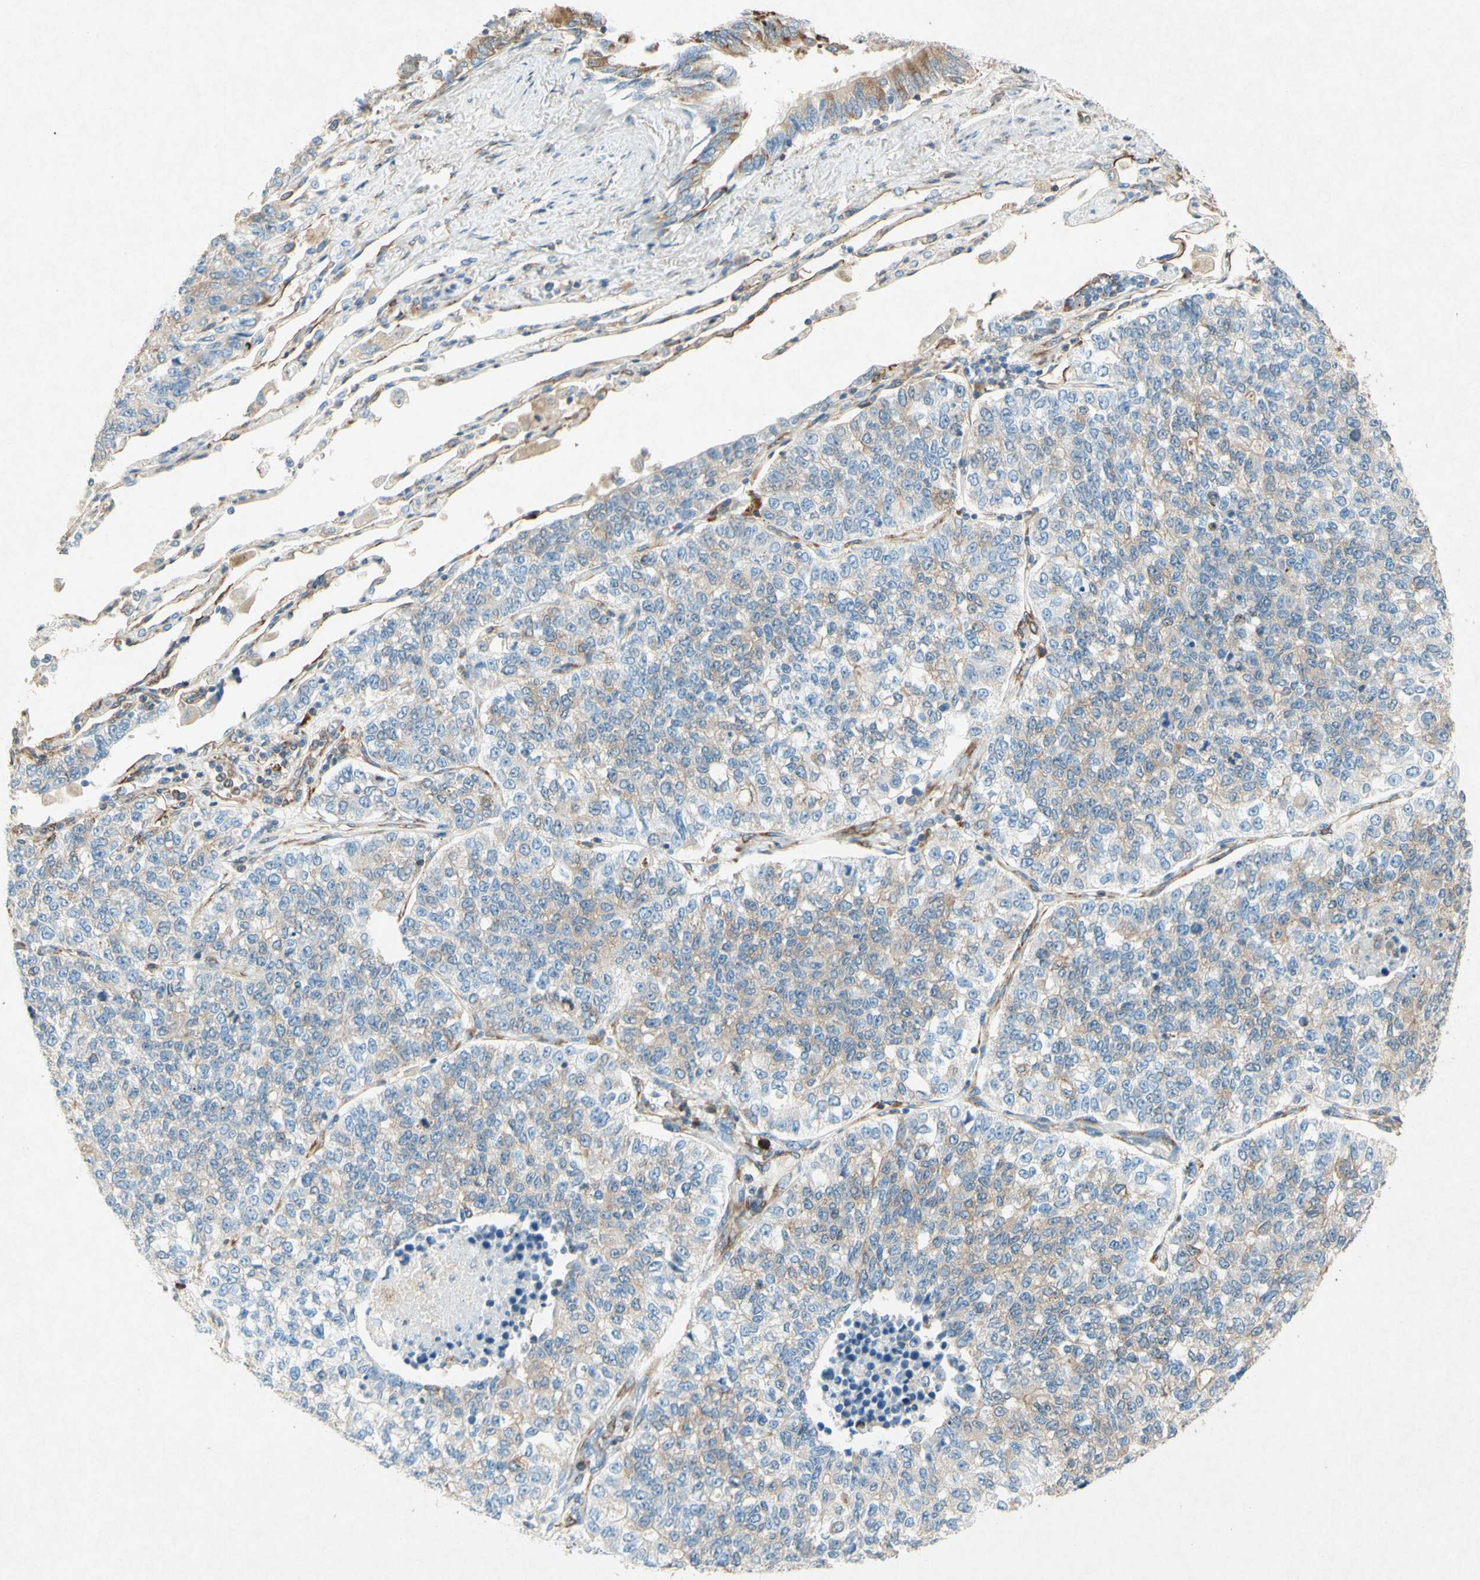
{"staining": {"intensity": "weak", "quantity": ">75%", "location": "cytoplasmic/membranous"}, "tissue": "lung cancer", "cell_type": "Tumor cells", "image_type": "cancer", "snomed": [{"axis": "morphology", "description": "Adenocarcinoma, NOS"}, {"axis": "topography", "description": "Lung"}], "caption": "Adenocarcinoma (lung) stained with immunohistochemistry reveals weak cytoplasmic/membranous expression in about >75% of tumor cells.", "gene": "PABPC1", "patient": {"sex": "male", "age": 49}}